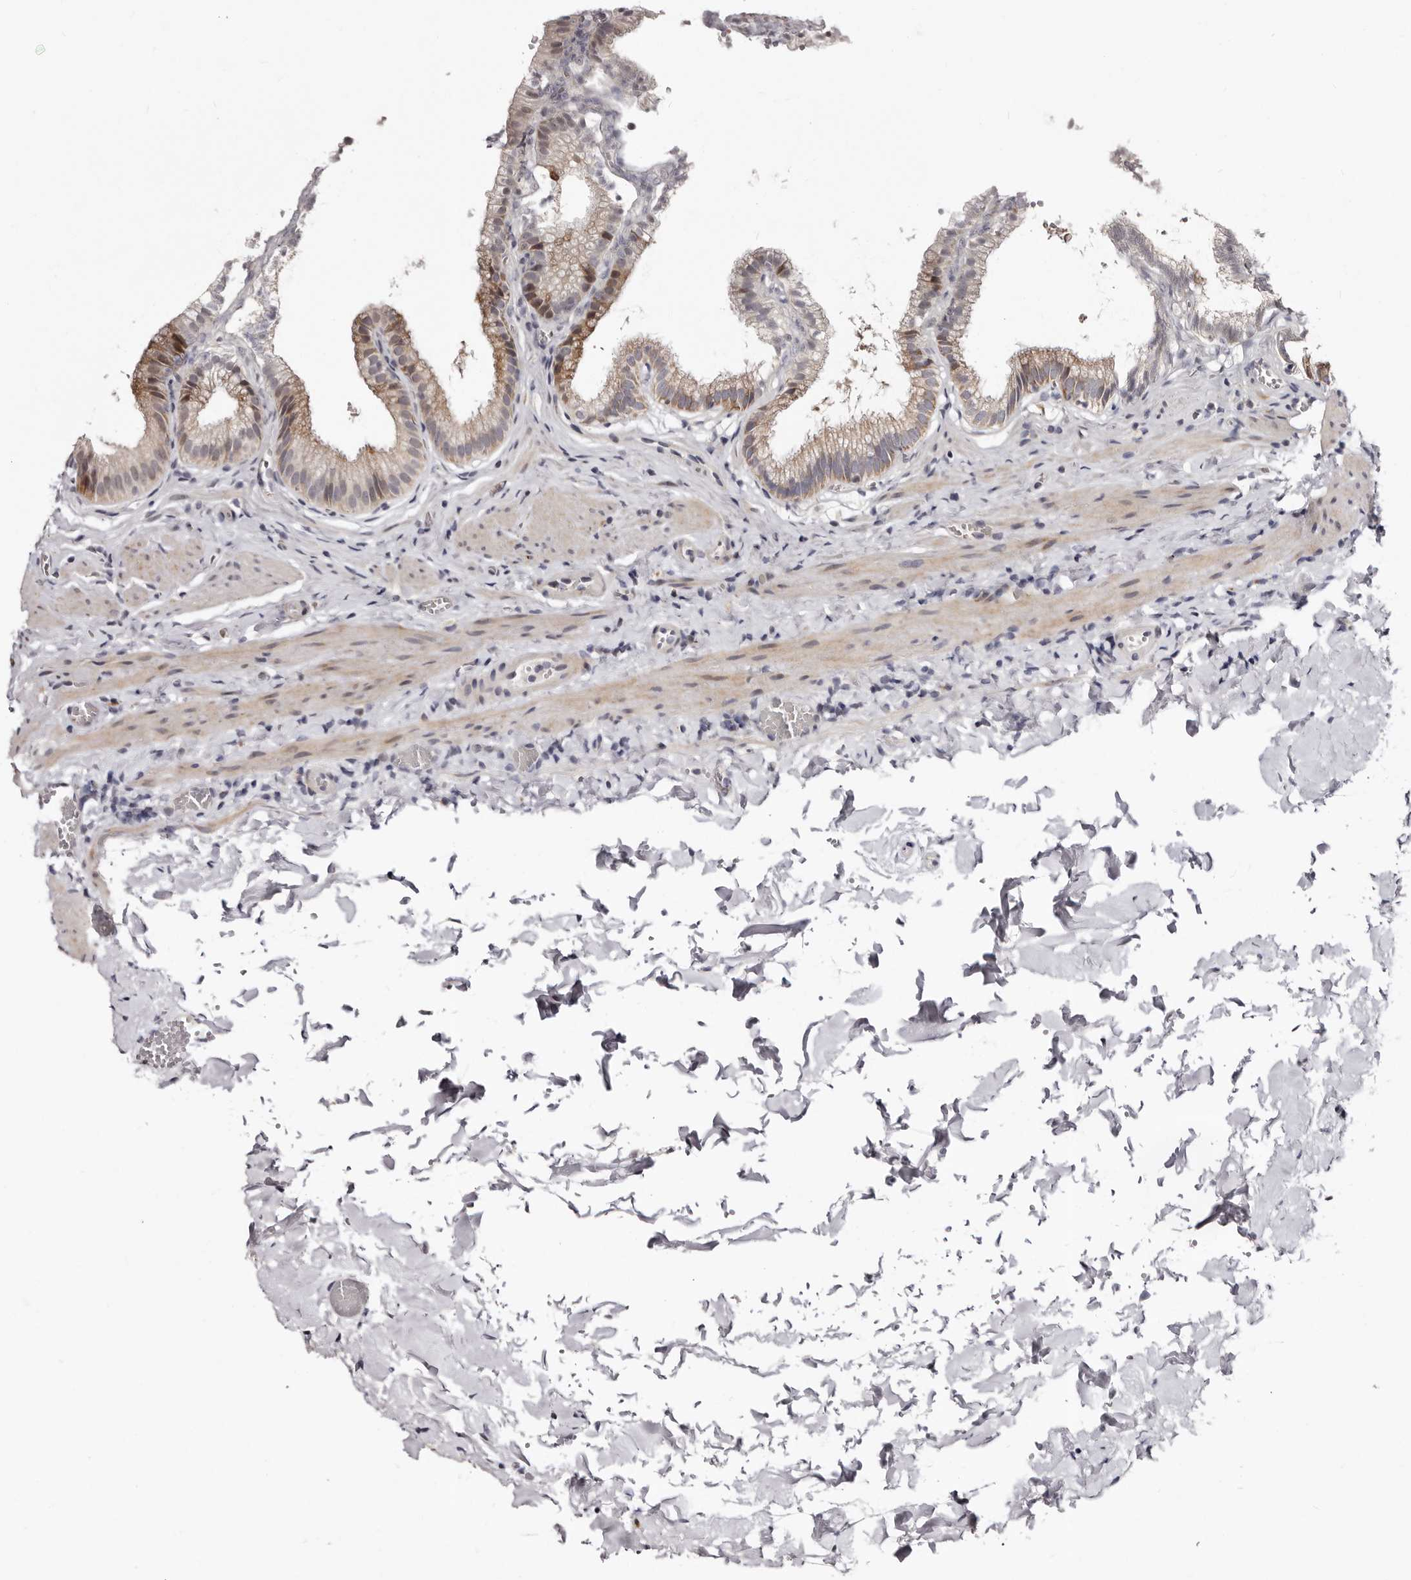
{"staining": {"intensity": "moderate", "quantity": ">75%", "location": "cytoplasmic/membranous,nuclear"}, "tissue": "gallbladder", "cell_type": "Glandular cells", "image_type": "normal", "snomed": [{"axis": "morphology", "description": "Normal tissue, NOS"}, {"axis": "topography", "description": "Gallbladder"}], "caption": "Protein expression analysis of unremarkable gallbladder demonstrates moderate cytoplasmic/membranous,nuclear expression in approximately >75% of glandular cells. The protein of interest is shown in brown color, while the nuclei are stained blue.", "gene": "PHF20L1", "patient": {"sex": "male", "age": 38}}